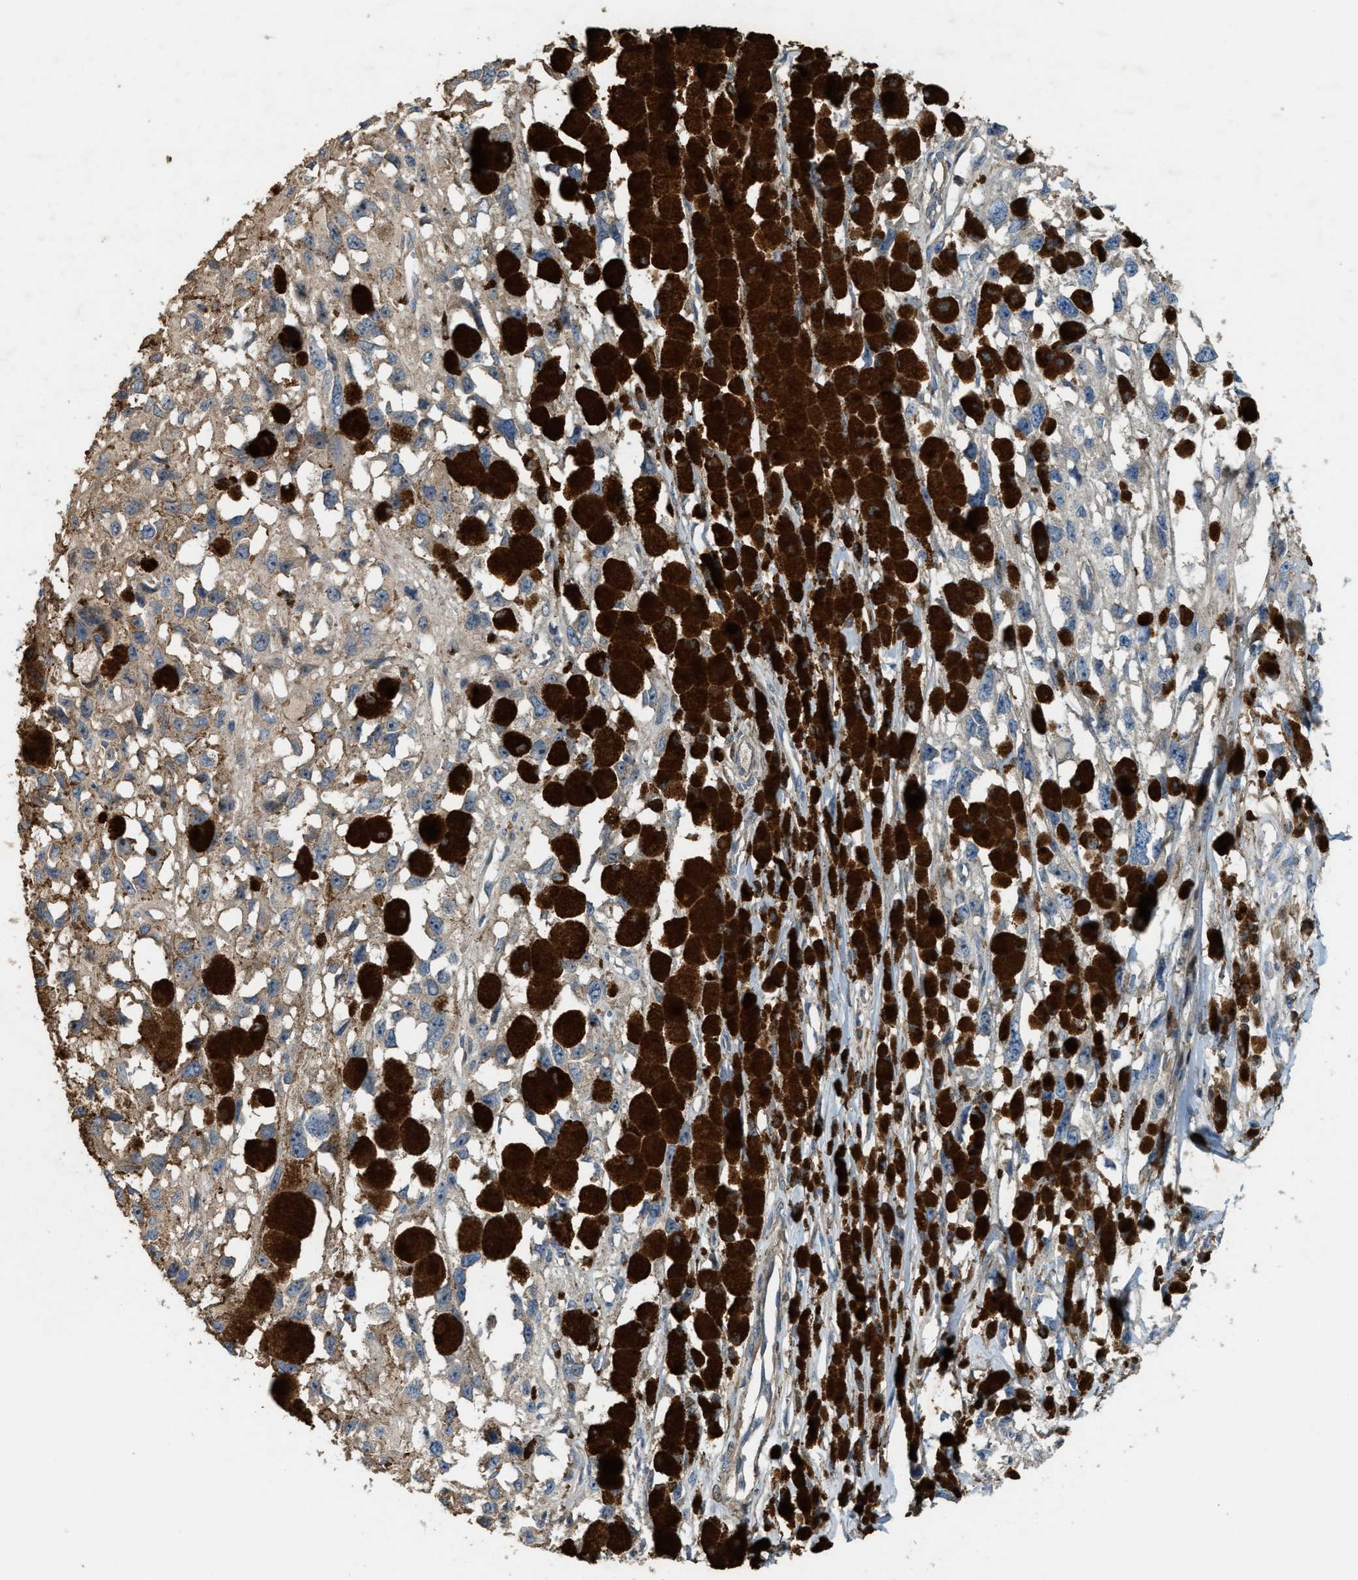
{"staining": {"intensity": "weak", "quantity": "<25%", "location": "cytoplasmic/membranous"}, "tissue": "melanoma", "cell_type": "Tumor cells", "image_type": "cancer", "snomed": [{"axis": "morphology", "description": "Malignant melanoma, Metastatic site"}, {"axis": "topography", "description": "Lymph node"}], "caption": "This is a micrograph of IHC staining of melanoma, which shows no positivity in tumor cells.", "gene": "SERPINB5", "patient": {"sex": "male", "age": 59}}